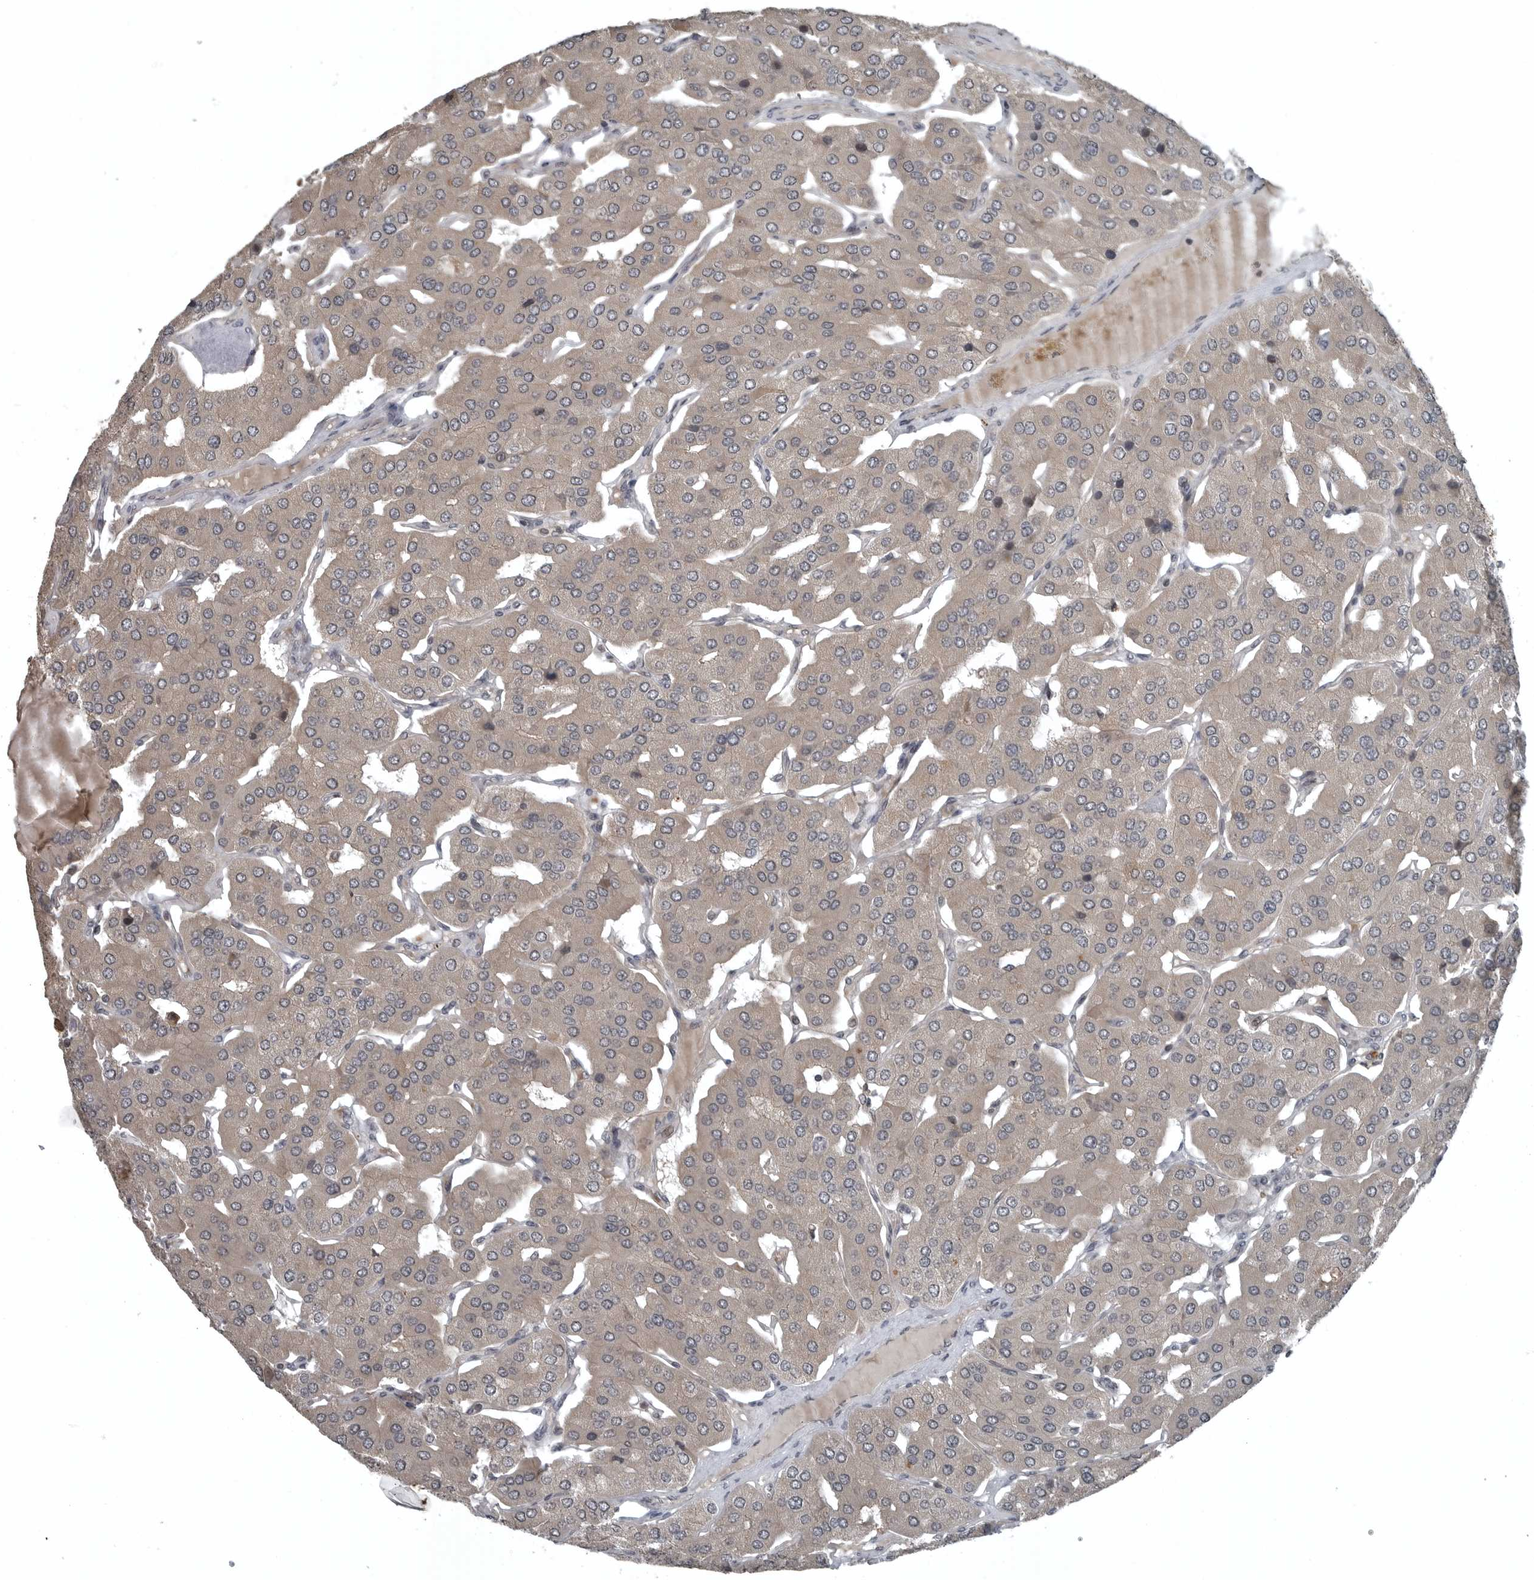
{"staining": {"intensity": "moderate", "quantity": ">75%", "location": "cytoplasmic/membranous"}, "tissue": "parathyroid gland", "cell_type": "Glandular cells", "image_type": "normal", "snomed": [{"axis": "morphology", "description": "Normal tissue, NOS"}, {"axis": "morphology", "description": "Adenoma, NOS"}, {"axis": "topography", "description": "Parathyroid gland"}], "caption": "Immunohistochemistry (DAB (3,3'-diaminobenzidine)) staining of unremarkable parathyroid gland exhibits moderate cytoplasmic/membranous protein expression in about >75% of glandular cells.", "gene": "GAK", "patient": {"sex": "female", "age": 86}}